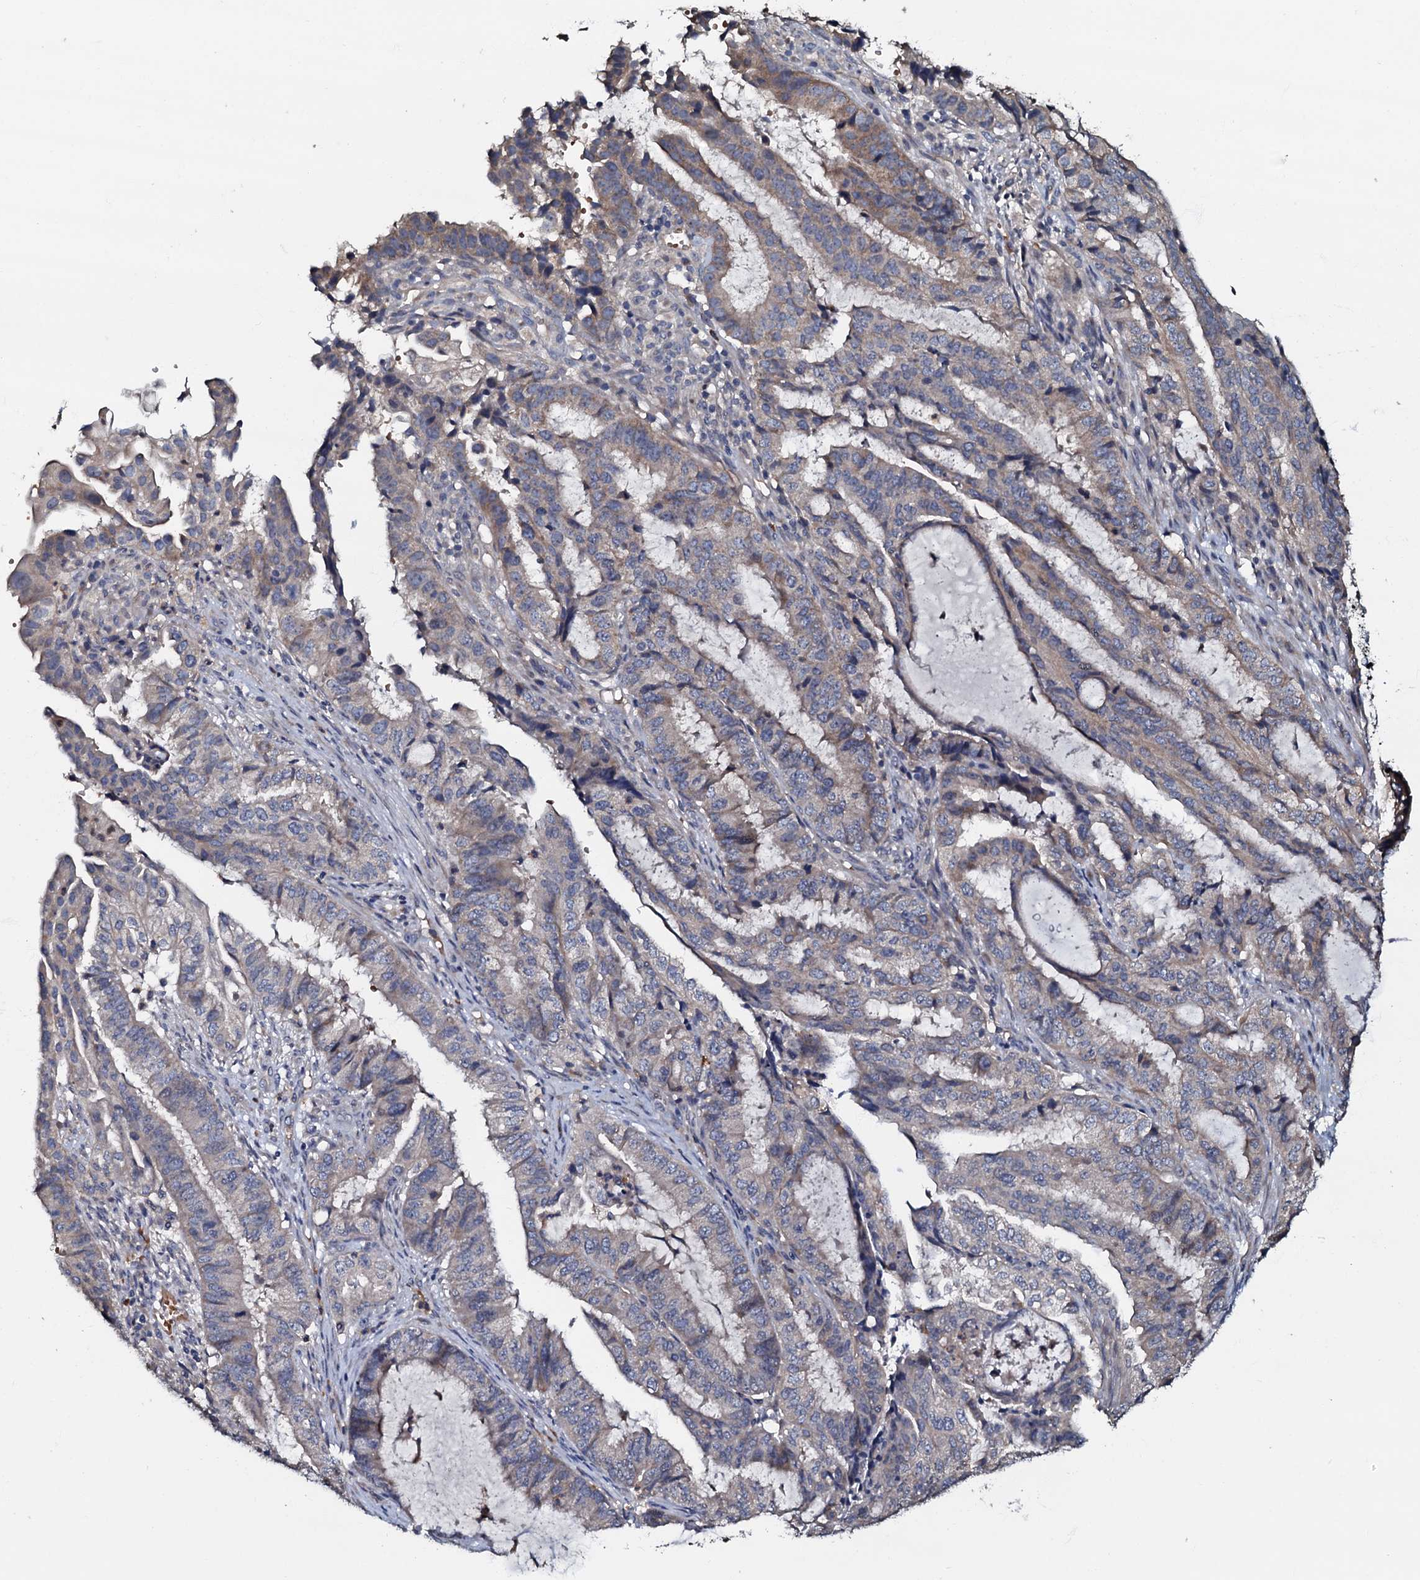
{"staining": {"intensity": "moderate", "quantity": "<25%", "location": "cytoplasmic/membranous"}, "tissue": "endometrial cancer", "cell_type": "Tumor cells", "image_type": "cancer", "snomed": [{"axis": "morphology", "description": "Adenocarcinoma, NOS"}, {"axis": "topography", "description": "Endometrium"}], "caption": "This is a micrograph of immunohistochemistry staining of adenocarcinoma (endometrial), which shows moderate staining in the cytoplasmic/membranous of tumor cells.", "gene": "CPNE2", "patient": {"sex": "female", "age": 51}}